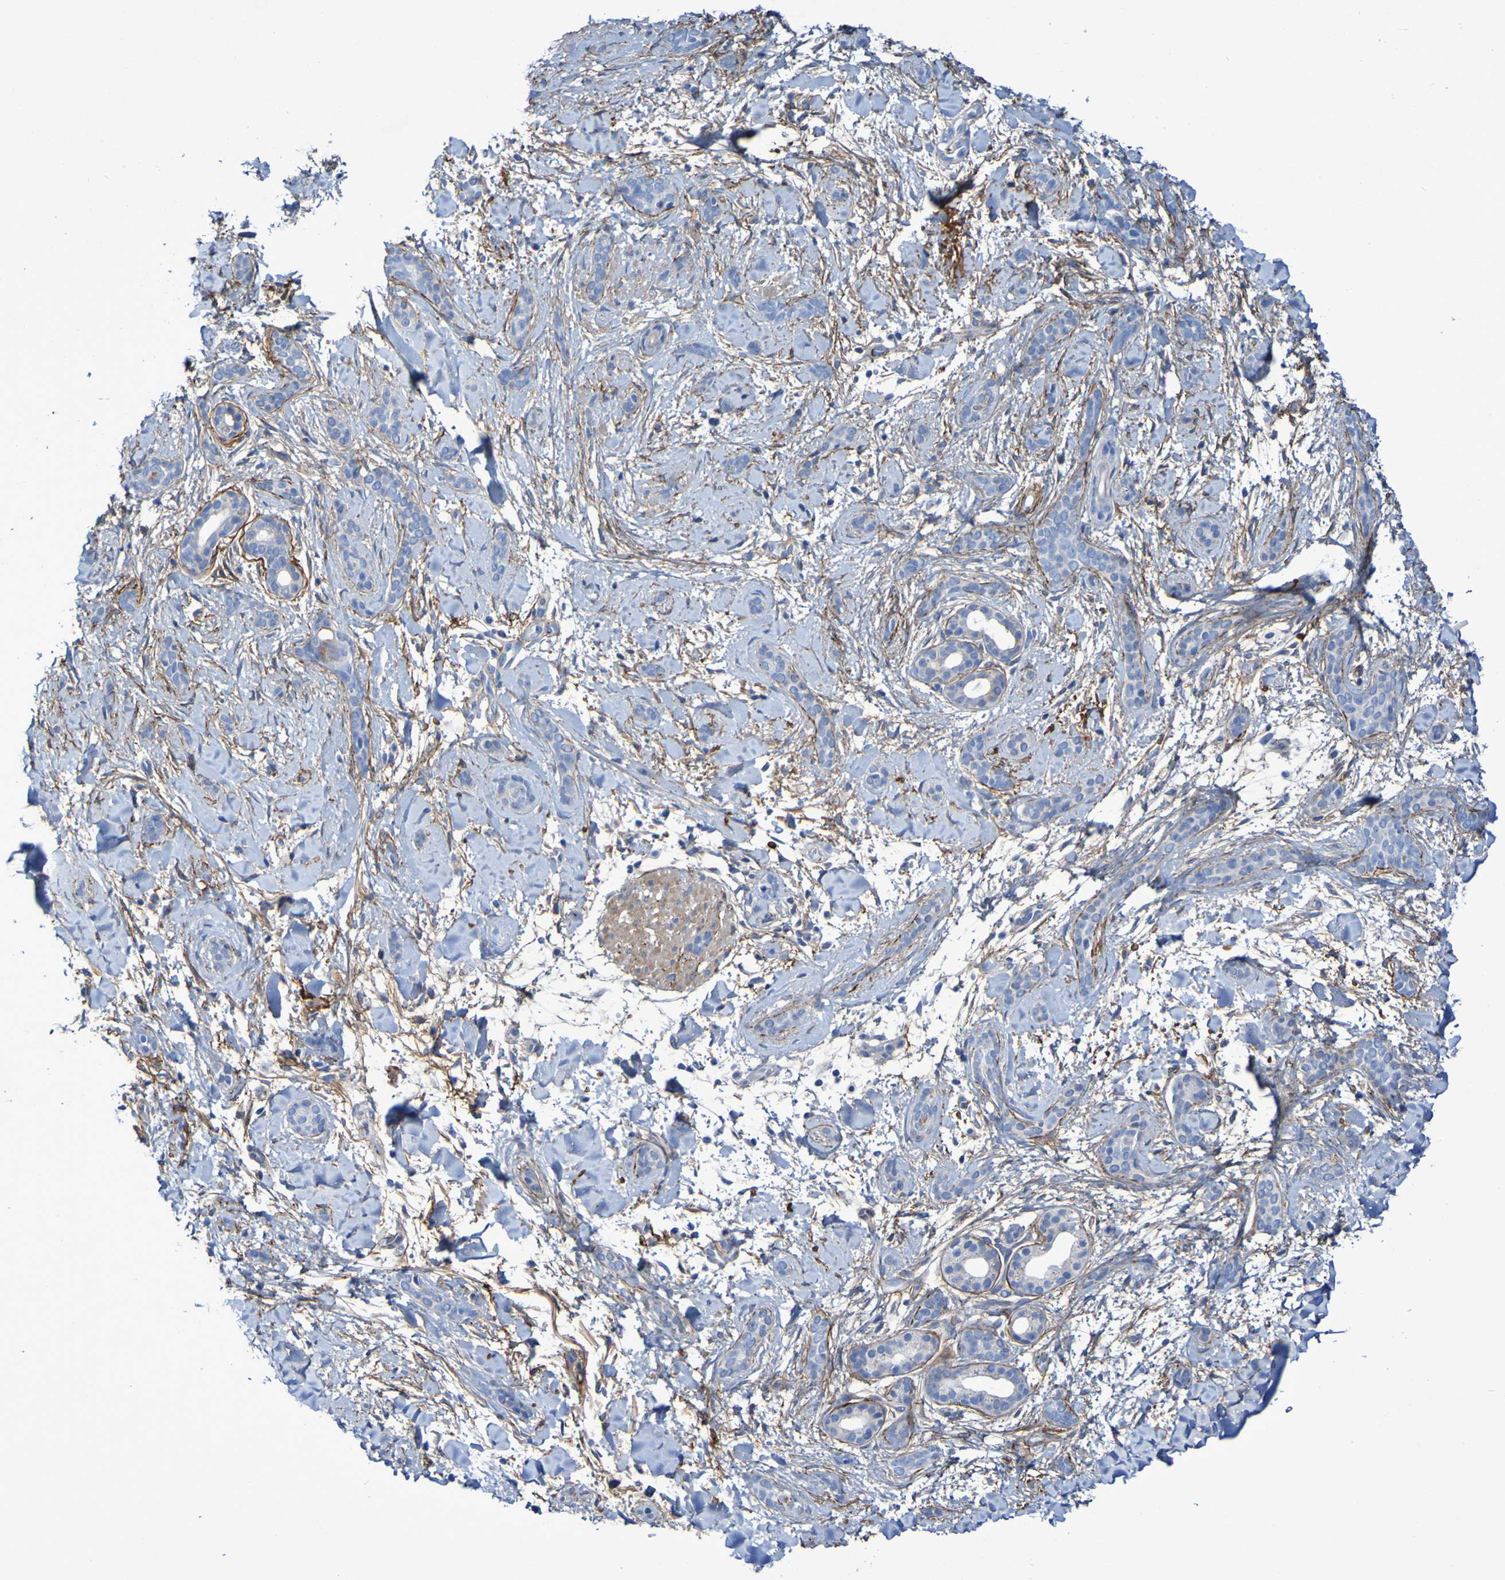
{"staining": {"intensity": "negative", "quantity": "none", "location": "none"}, "tissue": "skin cancer", "cell_type": "Tumor cells", "image_type": "cancer", "snomed": [{"axis": "morphology", "description": "Basal cell carcinoma"}, {"axis": "morphology", "description": "Adnexal tumor, benign"}, {"axis": "topography", "description": "Skin"}], "caption": "Tumor cells show no significant protein staining in skin cancer.", "gene": "LPP", "patient": {"sex": "female", "age": 42}}